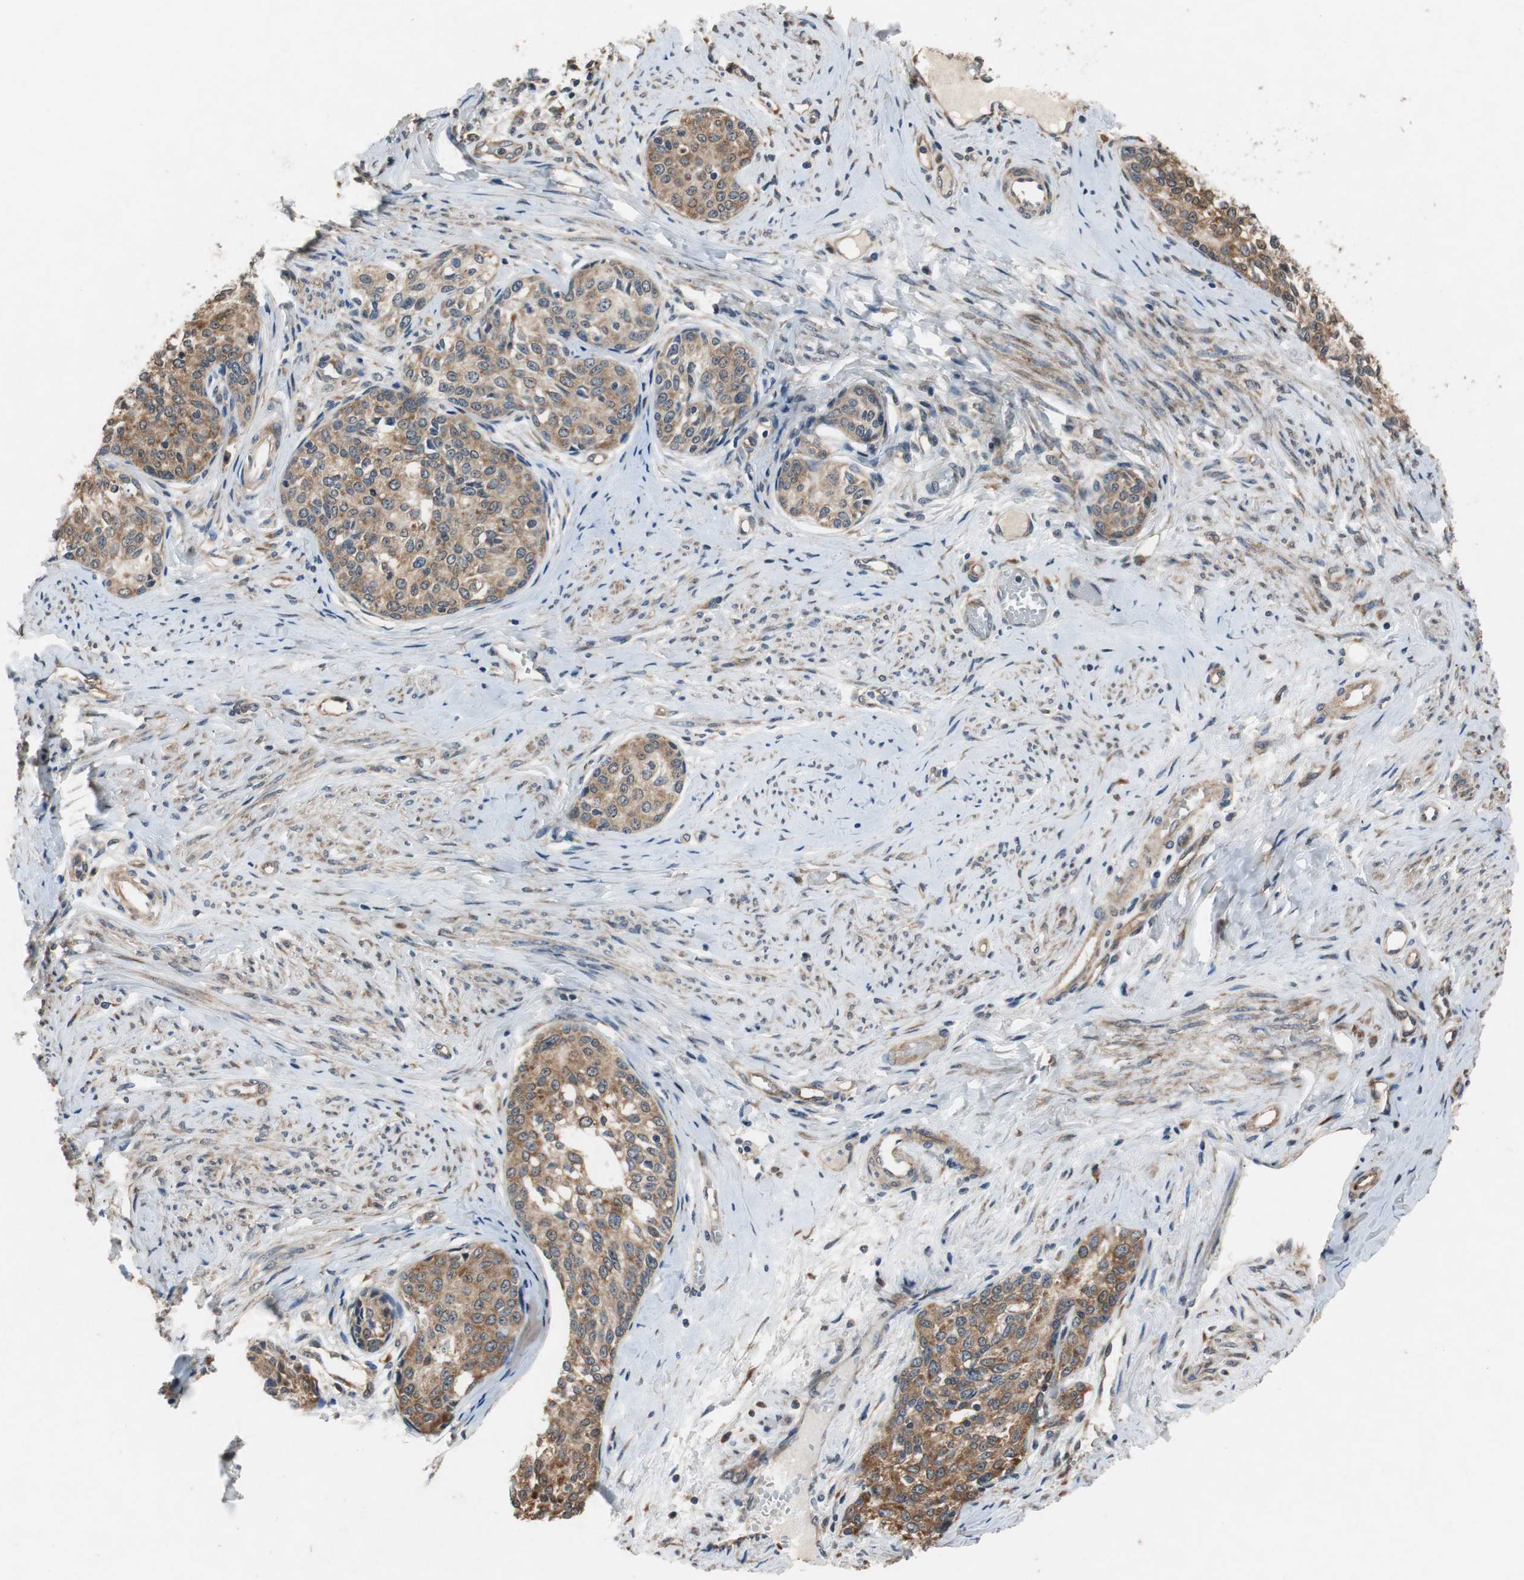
{"staining": {"intensity": "moderate", "quantity": ">75%", "location": "cytoplasmic/membranous"}, "tissue": "cervical cancer", "cell_type": "Tumor cells", "image_type": "cancer", "snomed": [{"axis": "morphology", "description": "Squamous cell carcinoma, NOS"}, {"axis": "morphology", "description": "Adenocarcinoma, NOS"}, {"axis": "topography", "description": "Cervix"}], "caption": "Immunohistochemical staining of cervical cancer (squamous cell carcinoma) exhibits medium levels of moderate cytoplasmic/membranous expression in approximately >75% of tumor cells. (IHC, brightfield microscopy, high magnification).", "gene": "RPL35", "patient": {"sex": "female", "age": 52}}